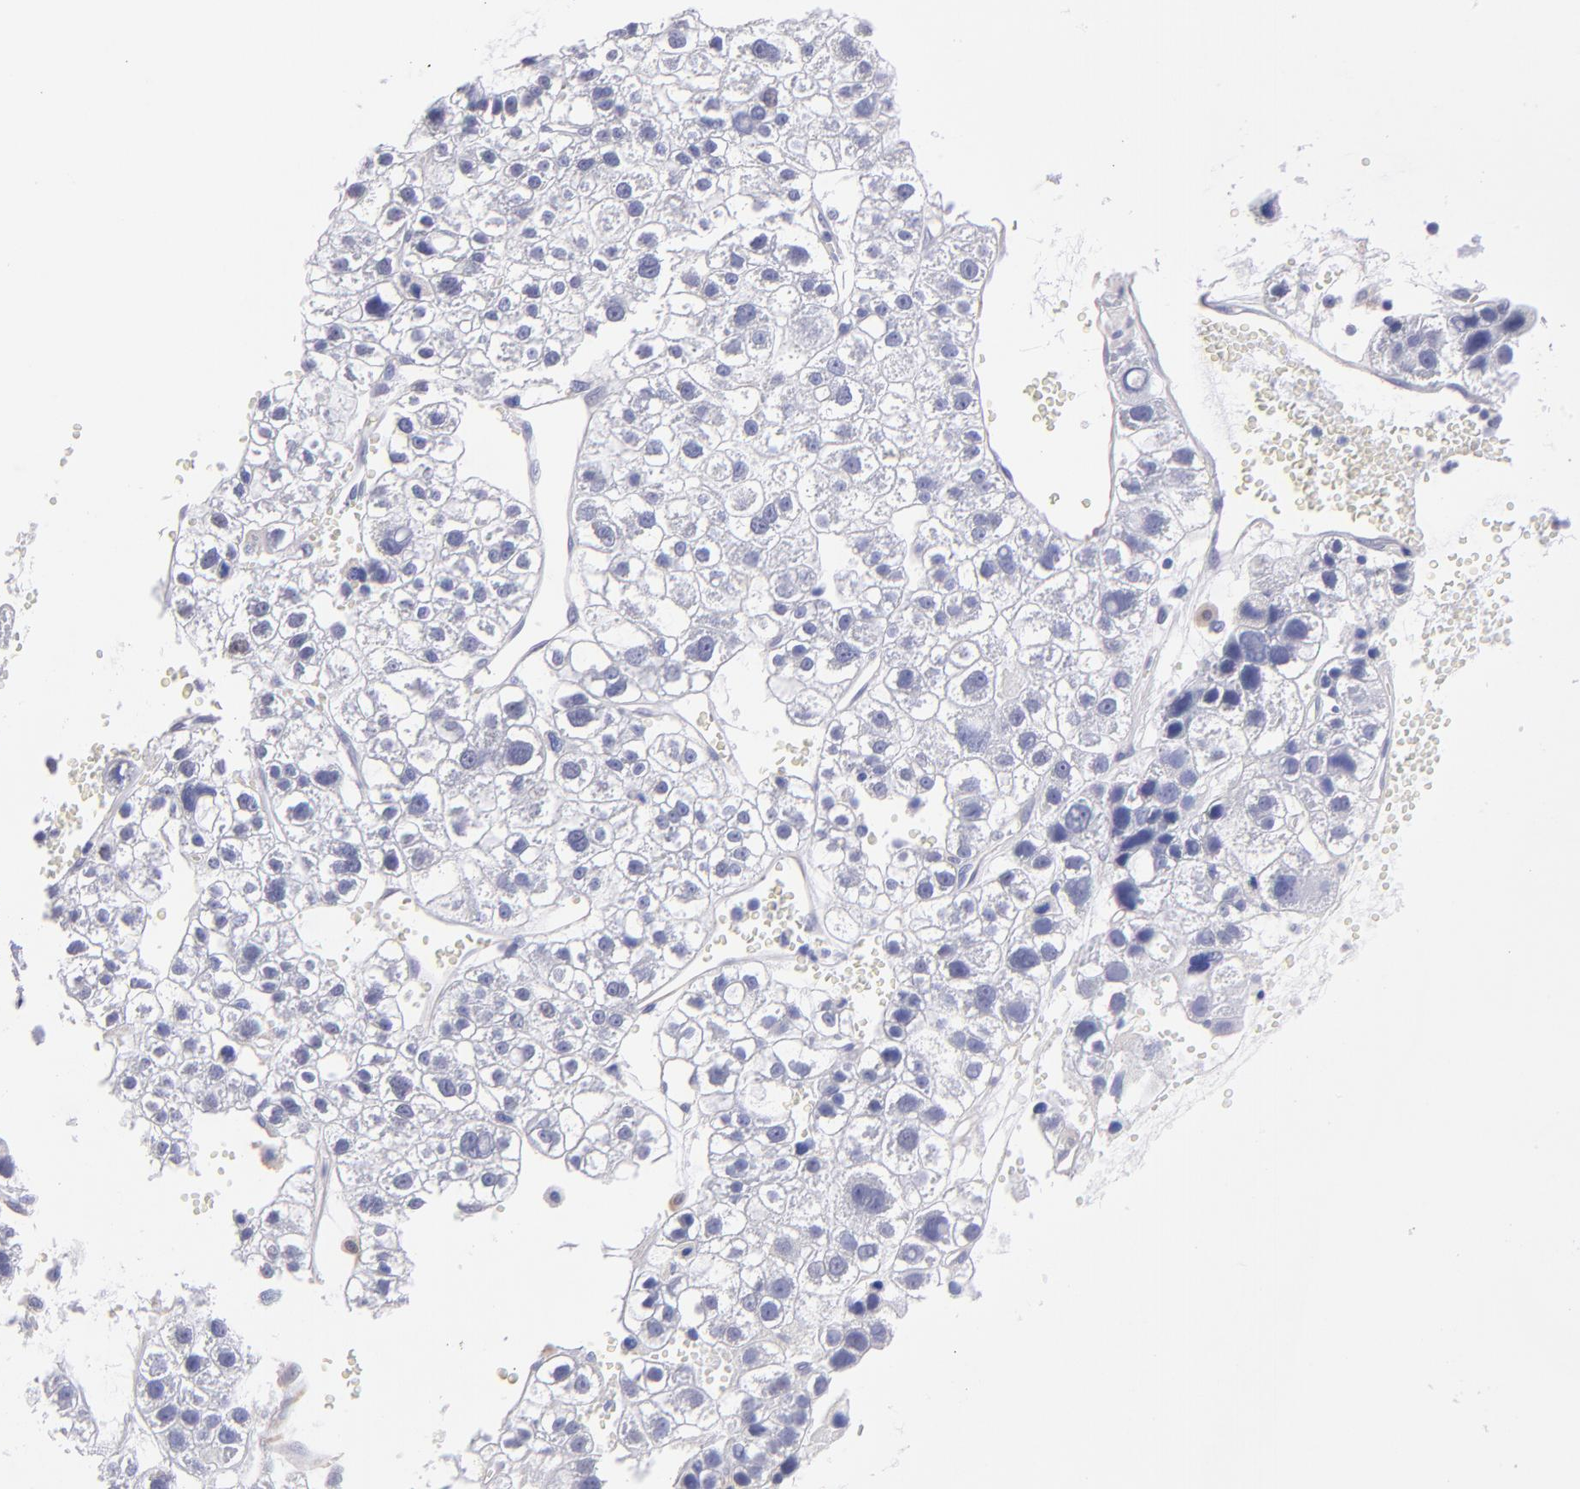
{"staining": {"intensity": "negative", "quantity": "none", "location": "none"}, "tissue": "liver cancer", "cell_type": "Tumor cells", "image_type": "cancer", "snomed": [{"axis": "morphology", "description": "Carcinoma, Hepatocellular, NOS"}, {"axis": "topography", "description": "Liver"}], "caption": "An immunohistochemistry (IHC) photomicrograph of liver cancer (hepatocellular carcinoma) is shown. There is no staining in tumor cells of liver cancer (hepatocellular carcinoma).", "gene": "TG", "patient": {"sex": "female", "age": 85}}